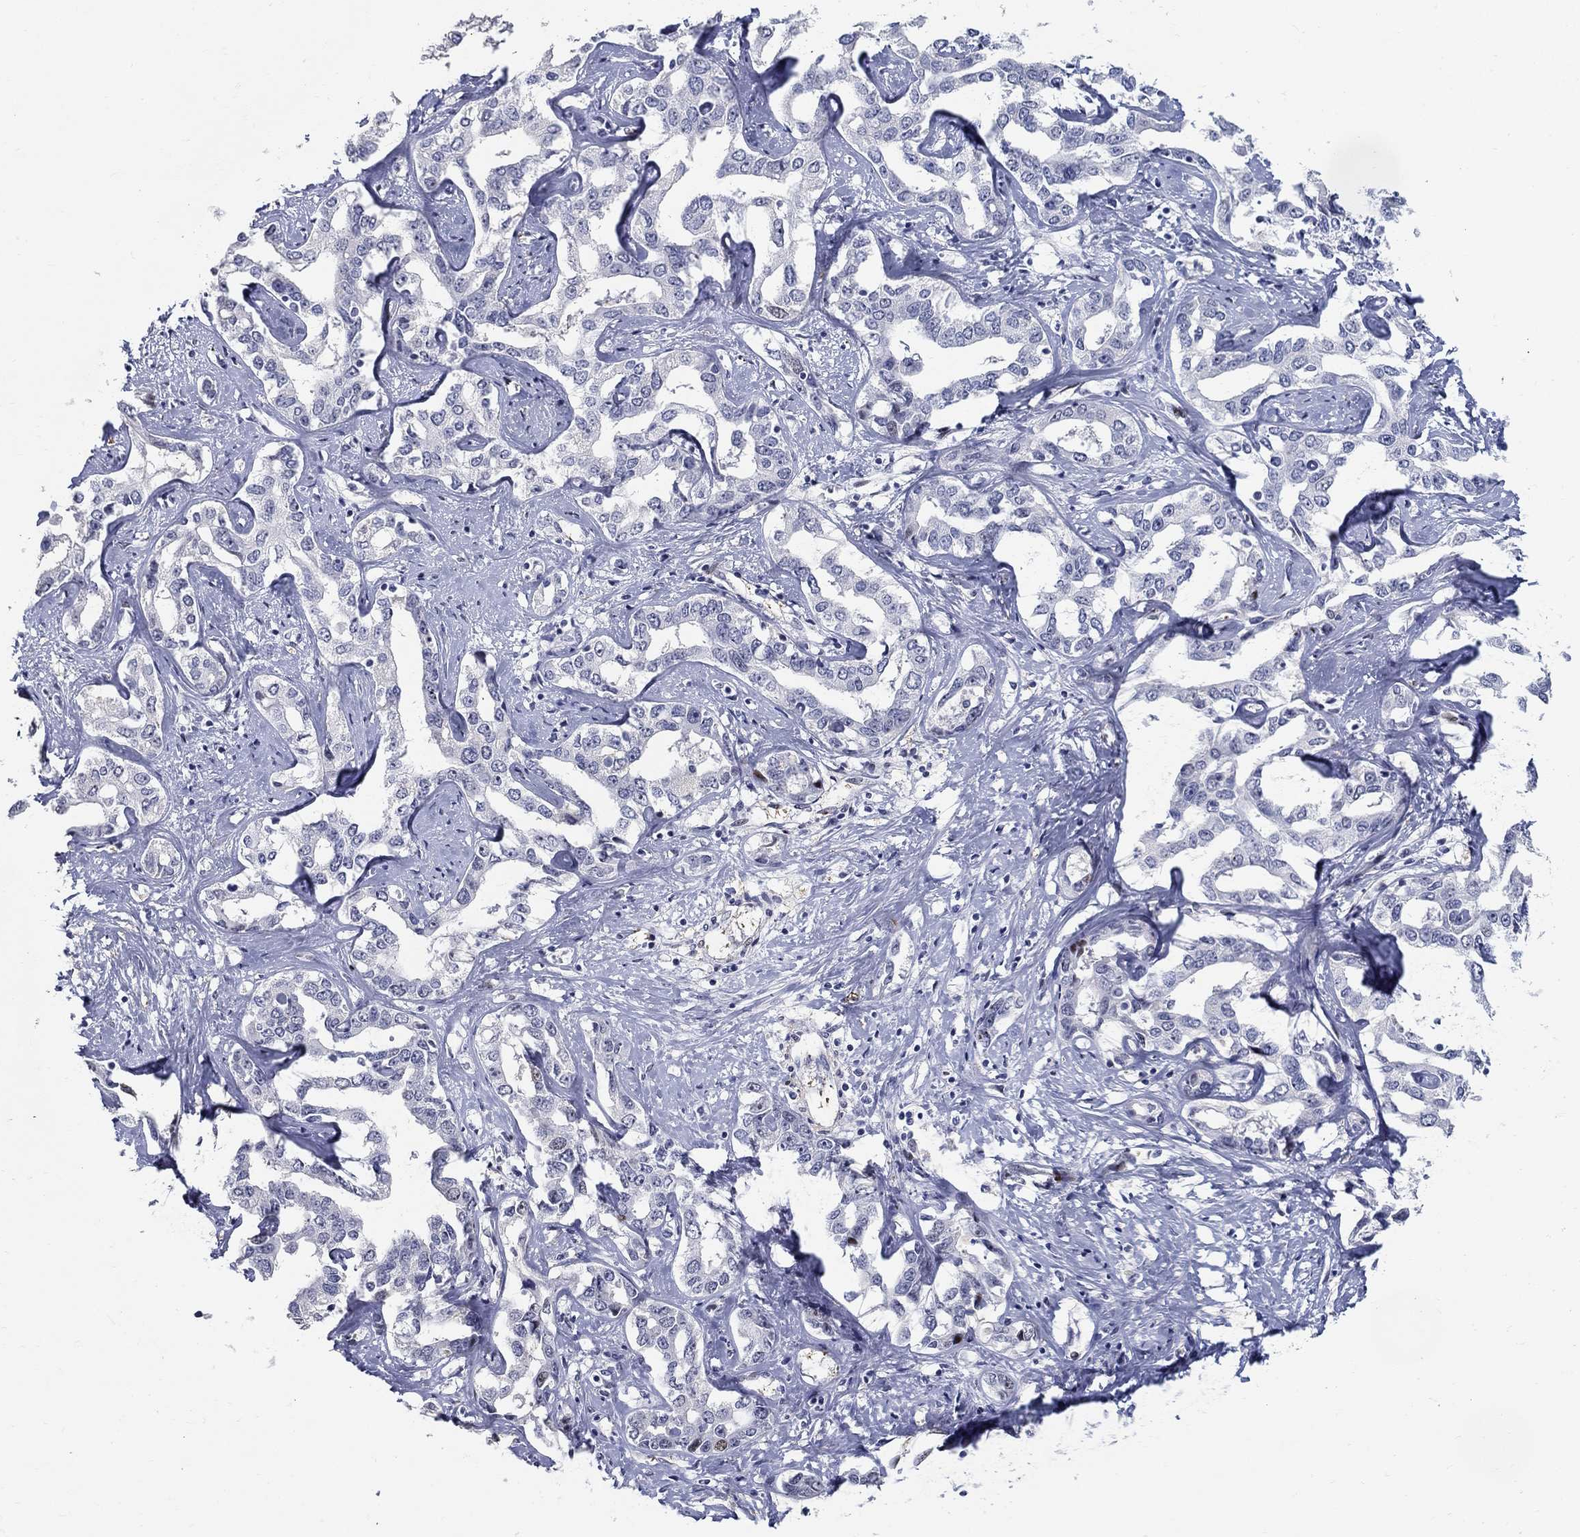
{"staining": {"intensity": "negative", "quantity": "none", "location": "none"}, "tissue": "liver cancer", "cell_type": "Tumor cells", "image_type": "cancer", "snomed": [{"axis": "morphology", "description": "Cholangiocarcinoma"}, {"axis": "topography", "description": "Liver"}], "caption": "Human liver cancer (cholangiocarcinoma) stained for a protein using IHC reveals no staining in tumor cells.", "gene": "RAPGEF5", "patient": {"sex": "male", "age": 59}}